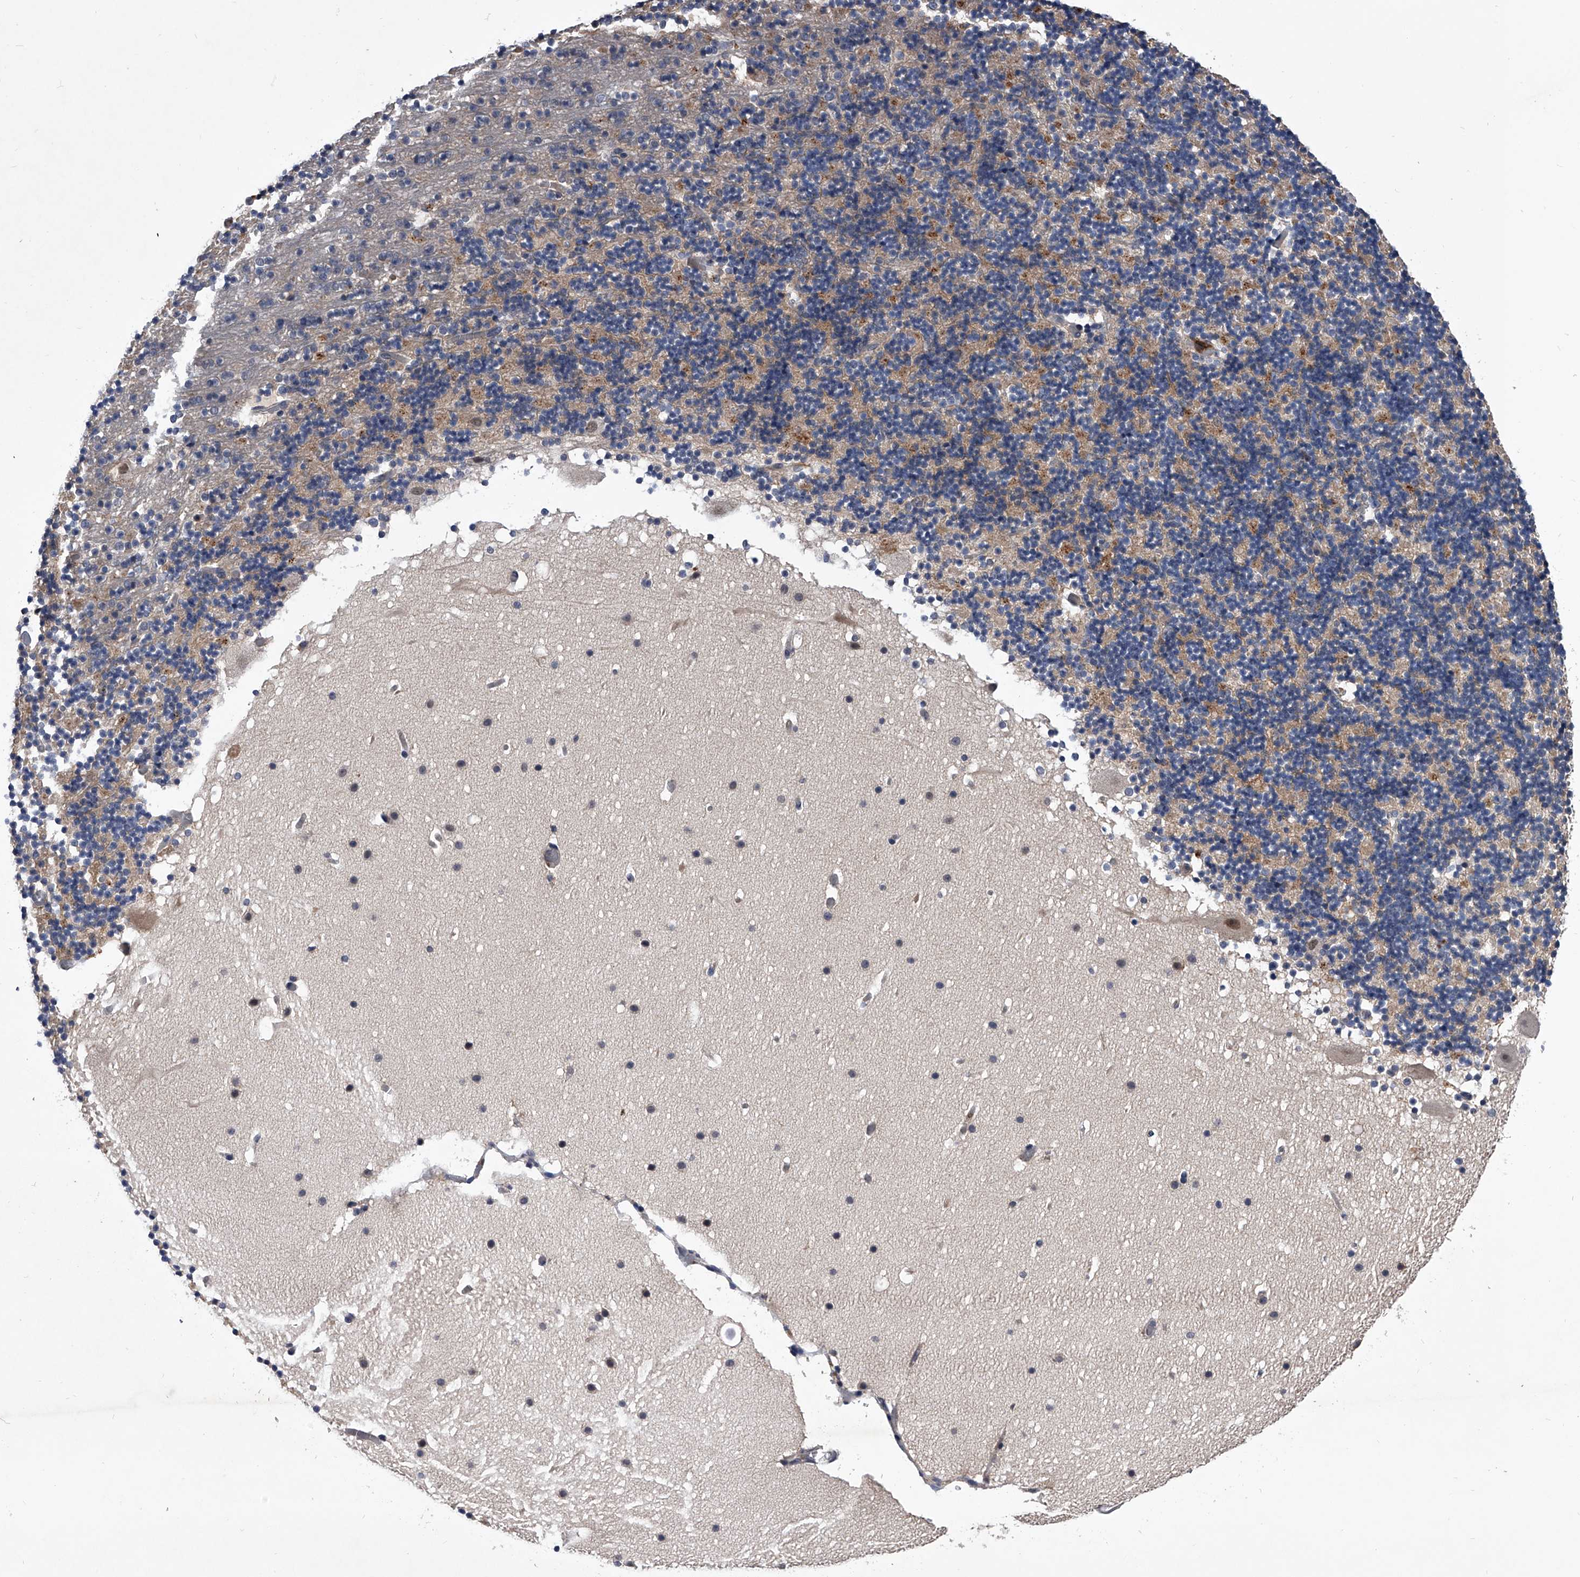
{"staining": {"intensity": "negative", "quantity": "none", "location": "none"}, "tissue": "cerebellum", "cell_type": "Cells in granular layer", "image_type": "normal", "snomed": [{"axis": "morphology", "description": "Normal tissue, NOS"}, {"axis": "topography", "description": "Cerebellum"}], "caption": "Immunohistochemistry micrograph of benign cerebellum: human cerebellum stained with DAB demonstrates no significant protein staining in cells in granular layer.", "gene": "ZNF30", "patient": {"sex": "male", "age": 57}}